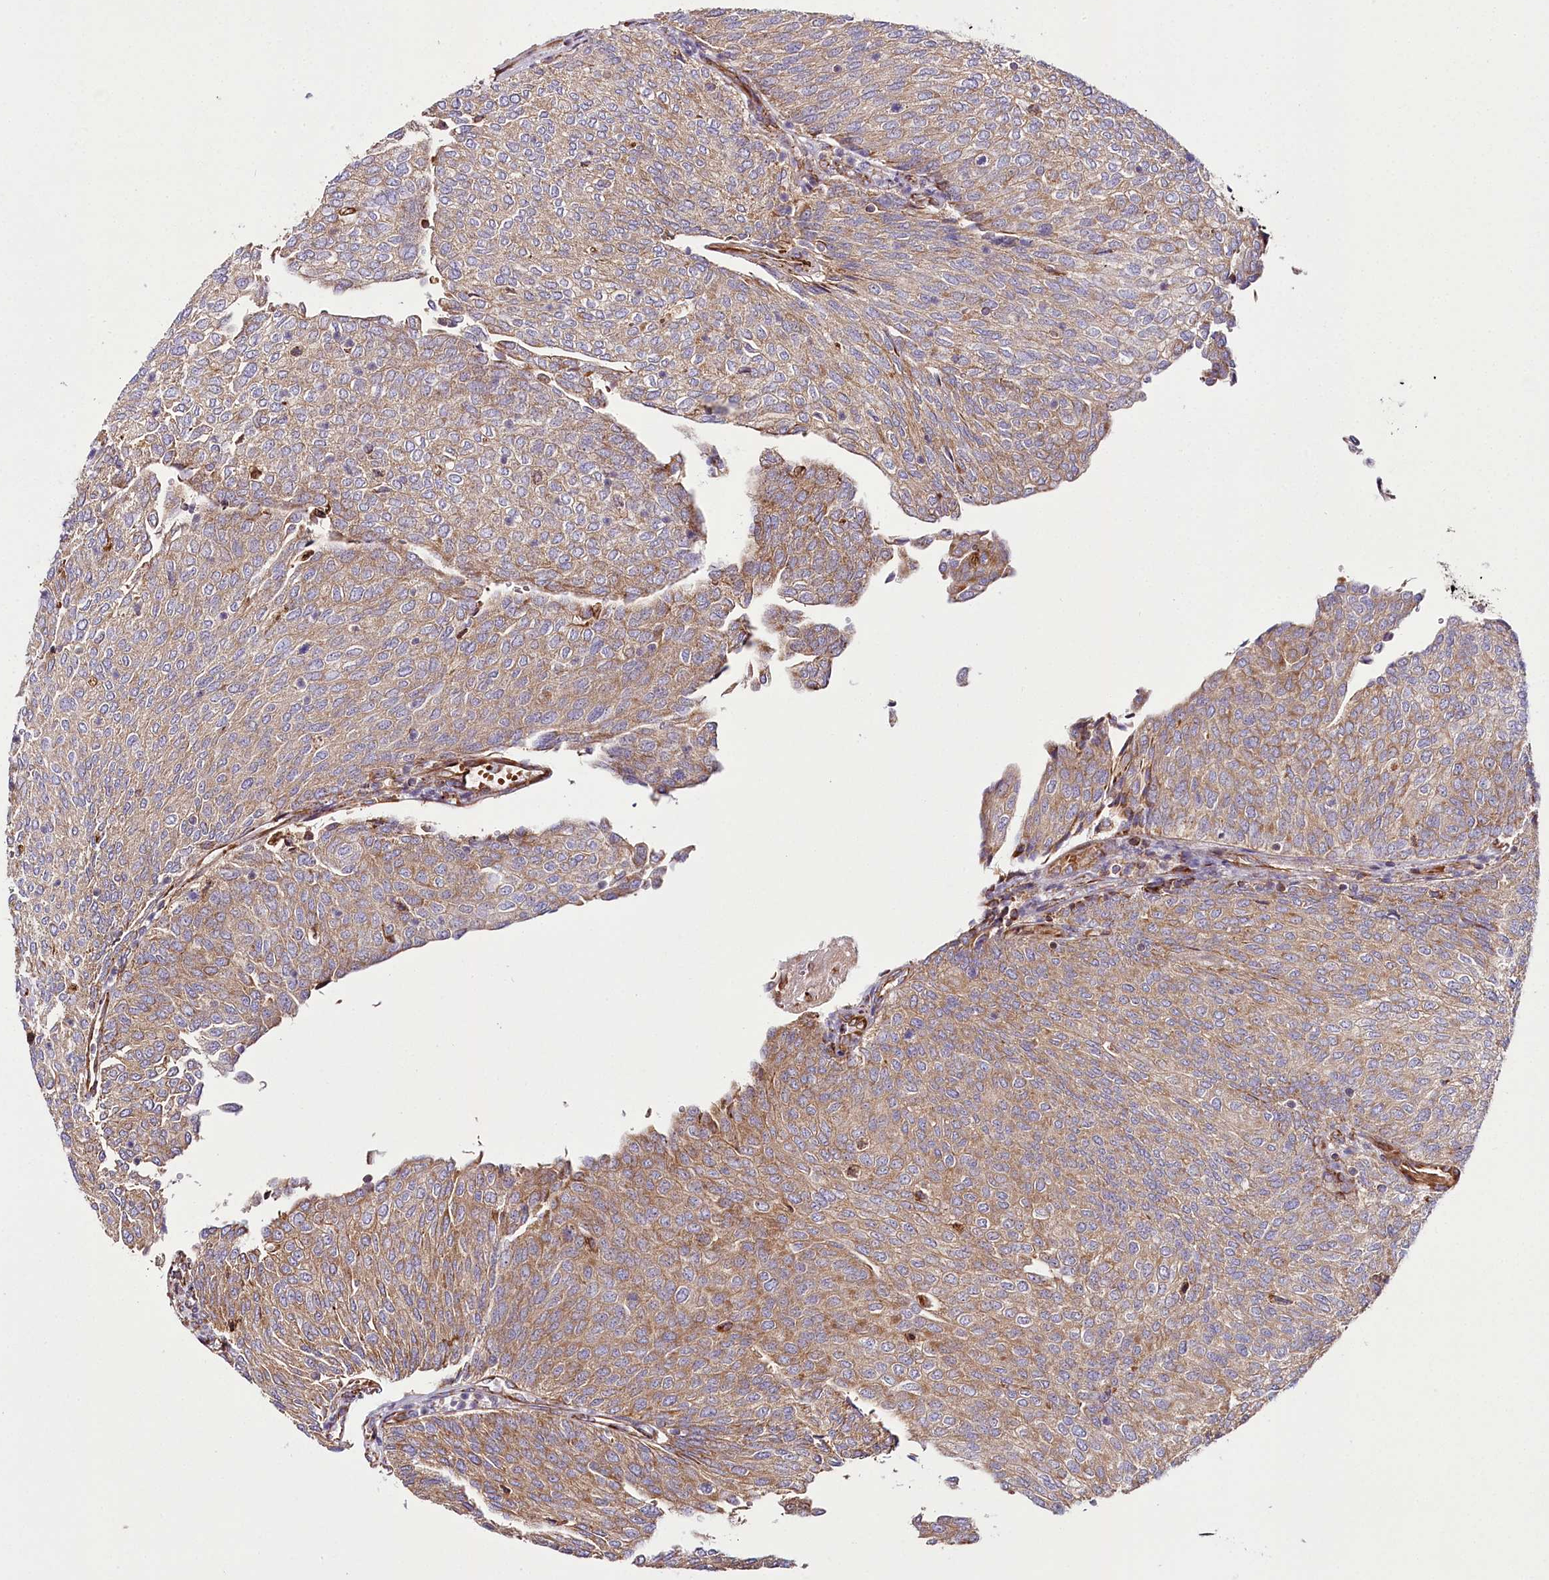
{"staining": {"intensity": "moderate", "quantity": ">75%", "location": "cytoplasmic/membranous"}, "tissue": "urothelial cancer", "cell_type": "Tumor cells", "image_type": "cancer", "snomed": [{"axis": "morphology", "description": "Urothelial carcinoma, Low grade"}, {"axis": "topography", "description": "Urinary bladder"}], "caption": "Urothelial cancer was stained to show a protein in brown. There is medium levels of moderate cytoplasmic/membranous positivity in approximately >75% of tumor cells. (IHC, brightfield microscopy, high magnification).", "gene": "THUMPD3", "patient": {"sex": "female", "age": 79}}